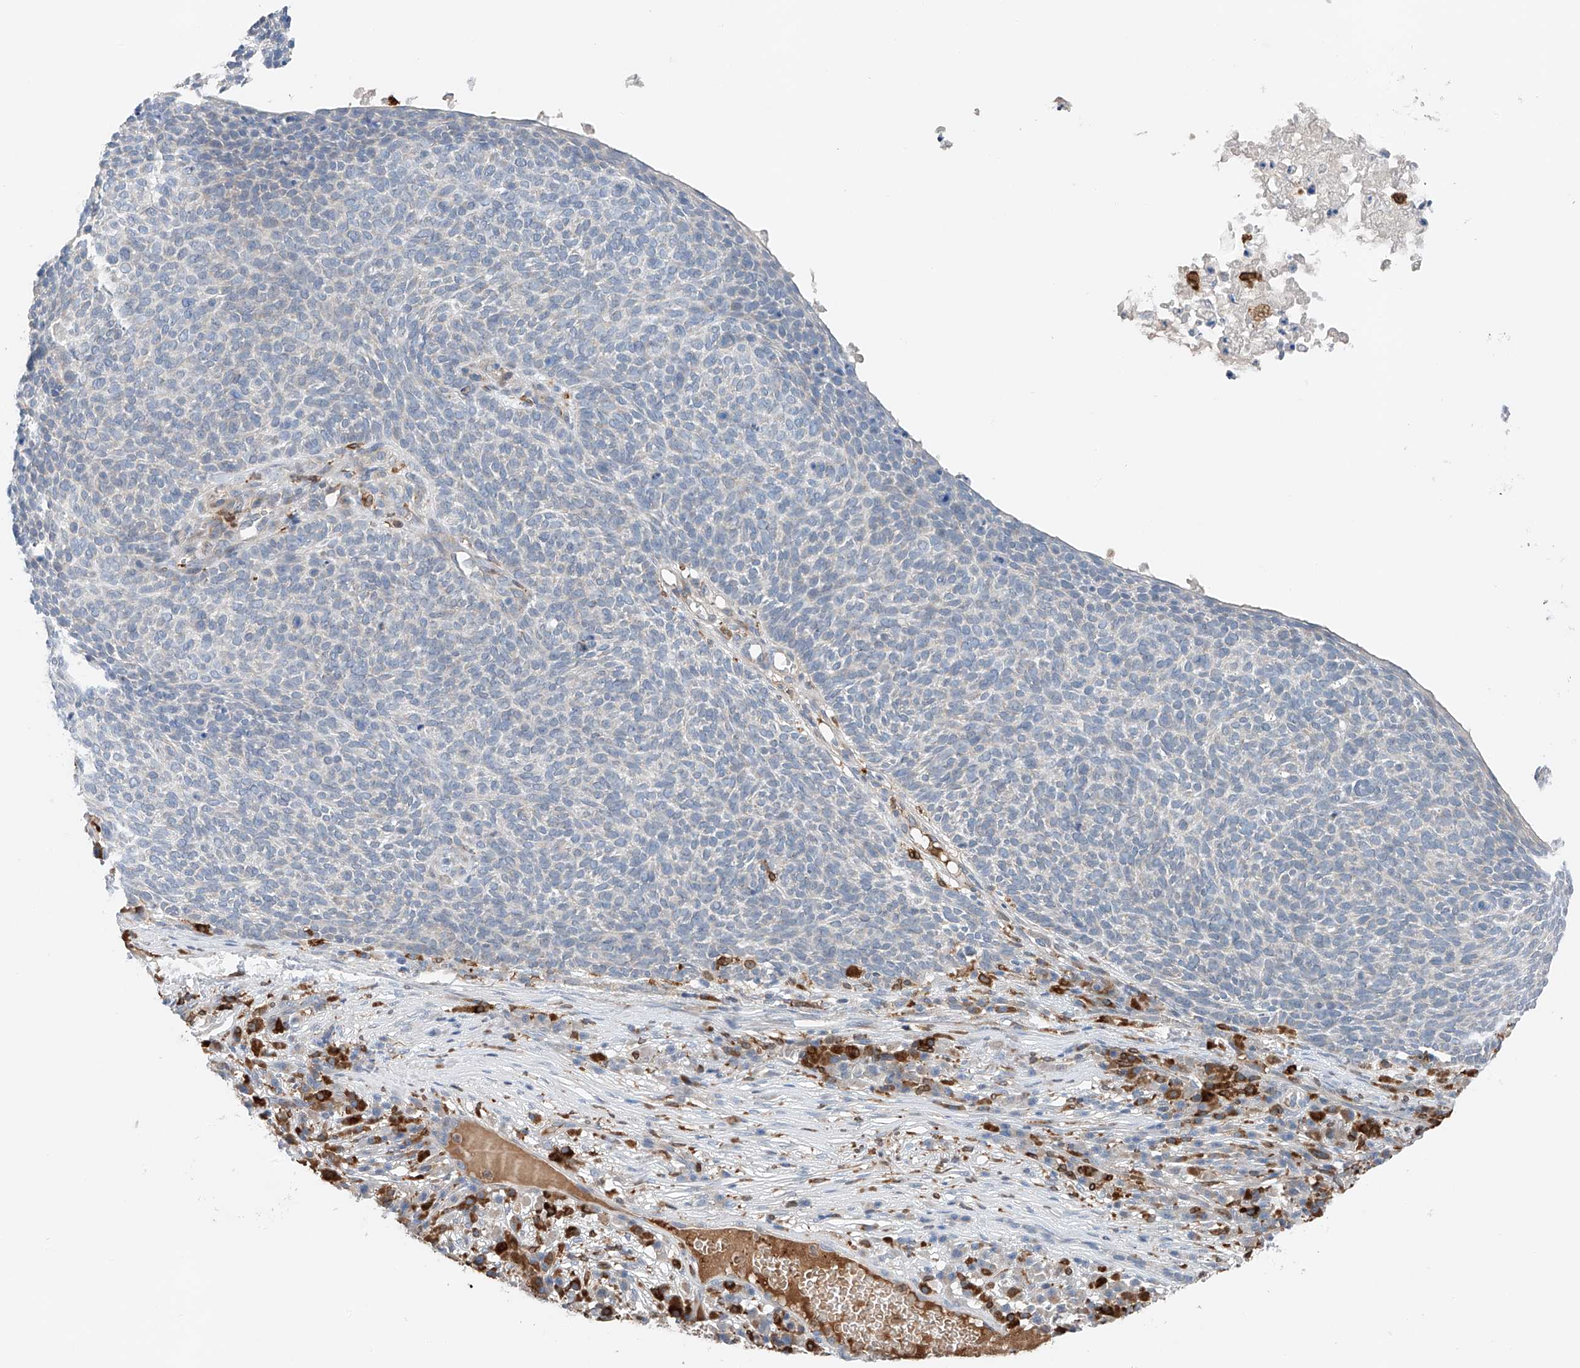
{"staining": {"intensity": "negative", "quantity": "none", "location": "none"}, "tissue": "skin cancer", "cell_type": "Tumor cells", "image_type": "cancer", "snomed": [{"axis": "morphology", "description": "Squamous cell carcinoma, NOS"}, {"axis": "topography", "description": "Skin"}], "caption": "This is an IHC histopathology image of human skin squamous cell carcinoma. There is no positivity in tumor cells.", "gene": "TBXAS1", "patient": {"sex": "female", "age": 90}}